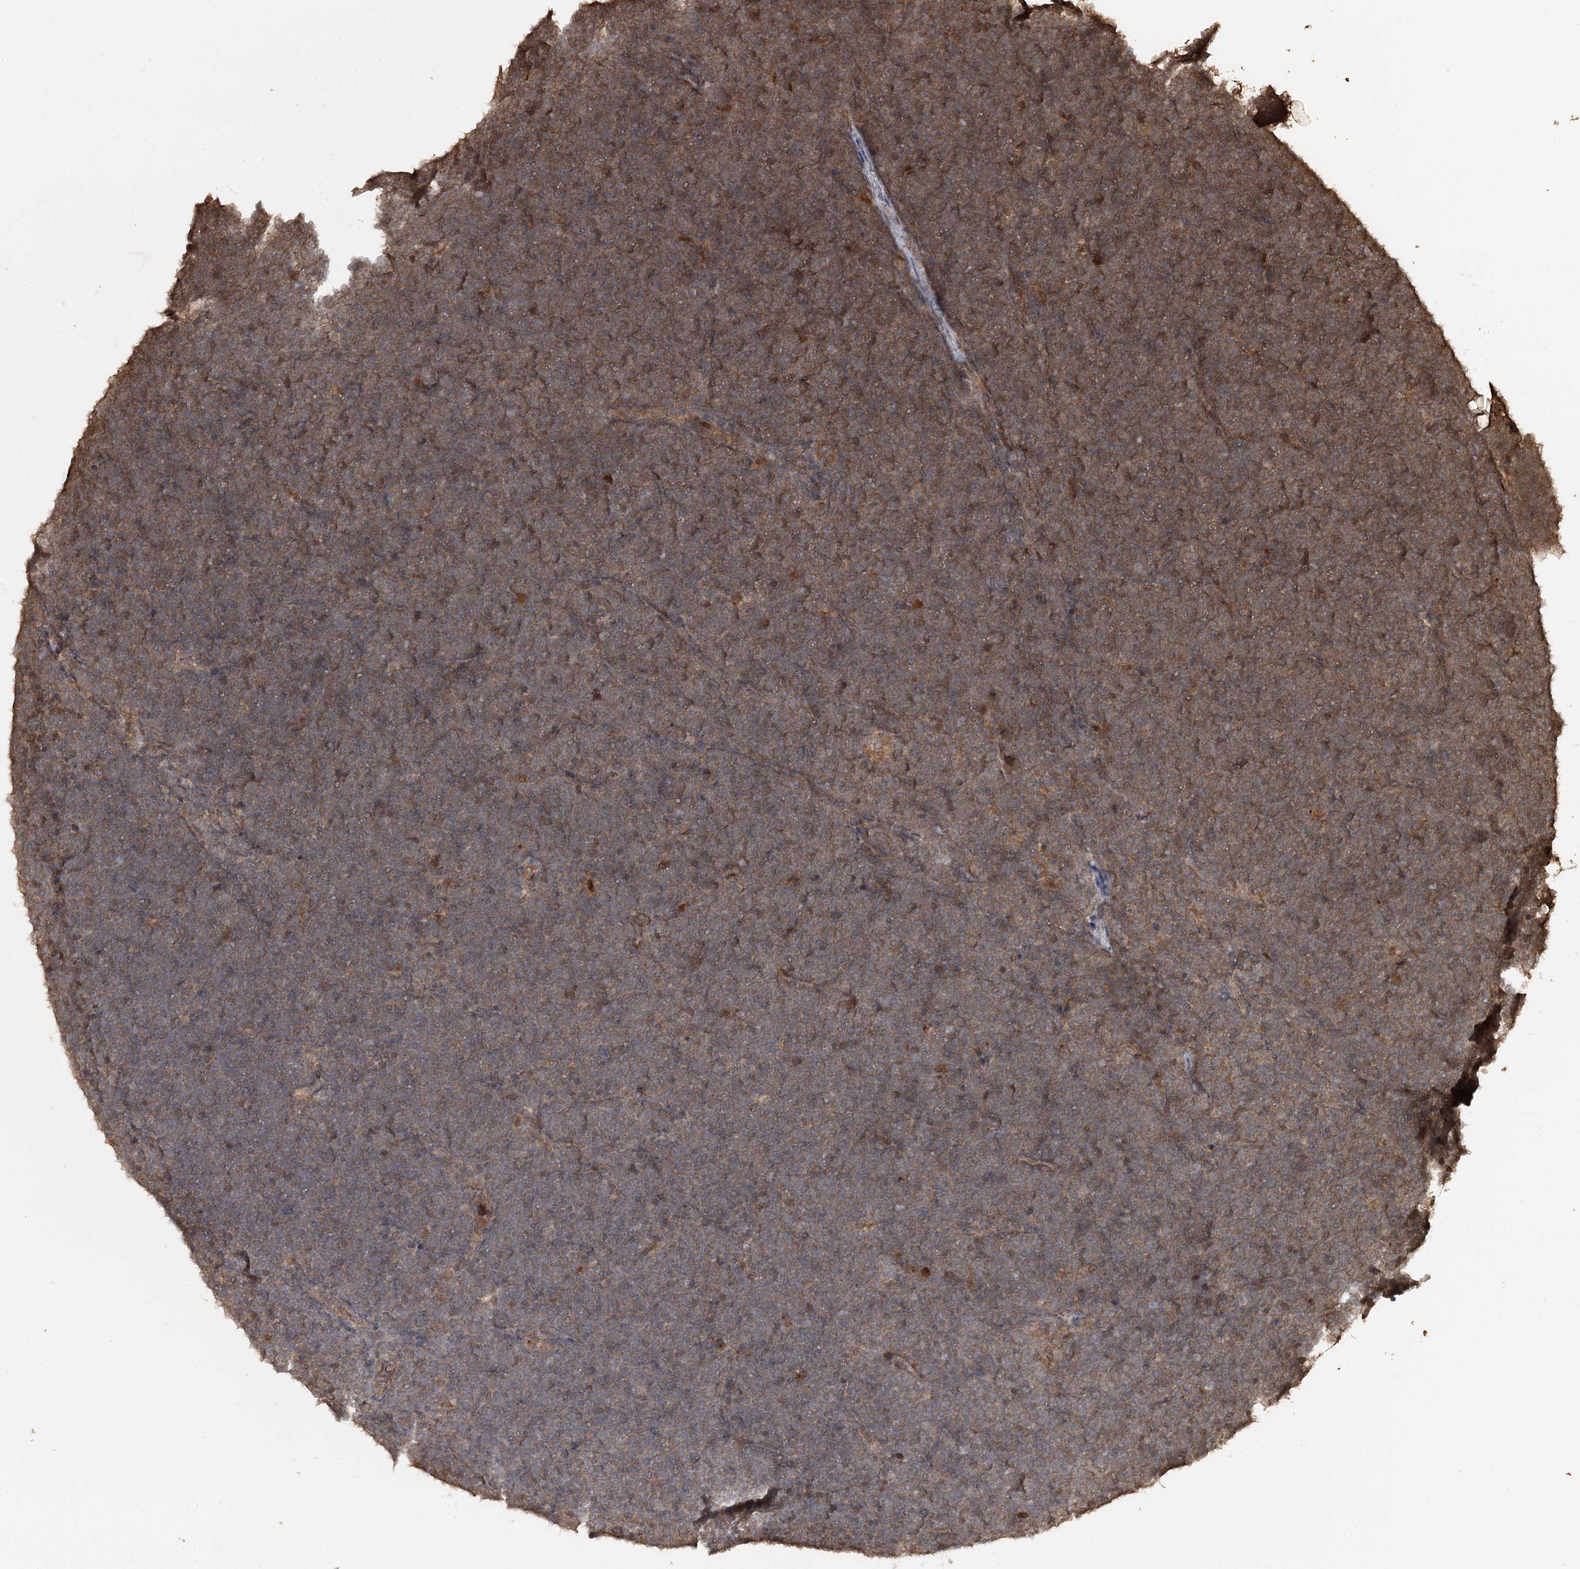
{"staining": {"intensity": "weak", "quantity": "25%-75%", "location": "cytoplasmic/membranous"}, "tissue": "lymphoma", "cell_type": "Tumor cells", "image_type": "cancer", "snomed": [{"axis": "morphology", "description": "Malignant lymphoma, non-Hodgkin's type, High grade"}, {"axis": "topography", "description": "Lymph node"}], "caption": "Human malignant lymphoma, non-Hodgkin's type (high-grade) stained with a protein marker demonstrates weak staining in tumor cells.", "gene": "N6AMT1", "patient": {"sex": "male", "age": 13}}